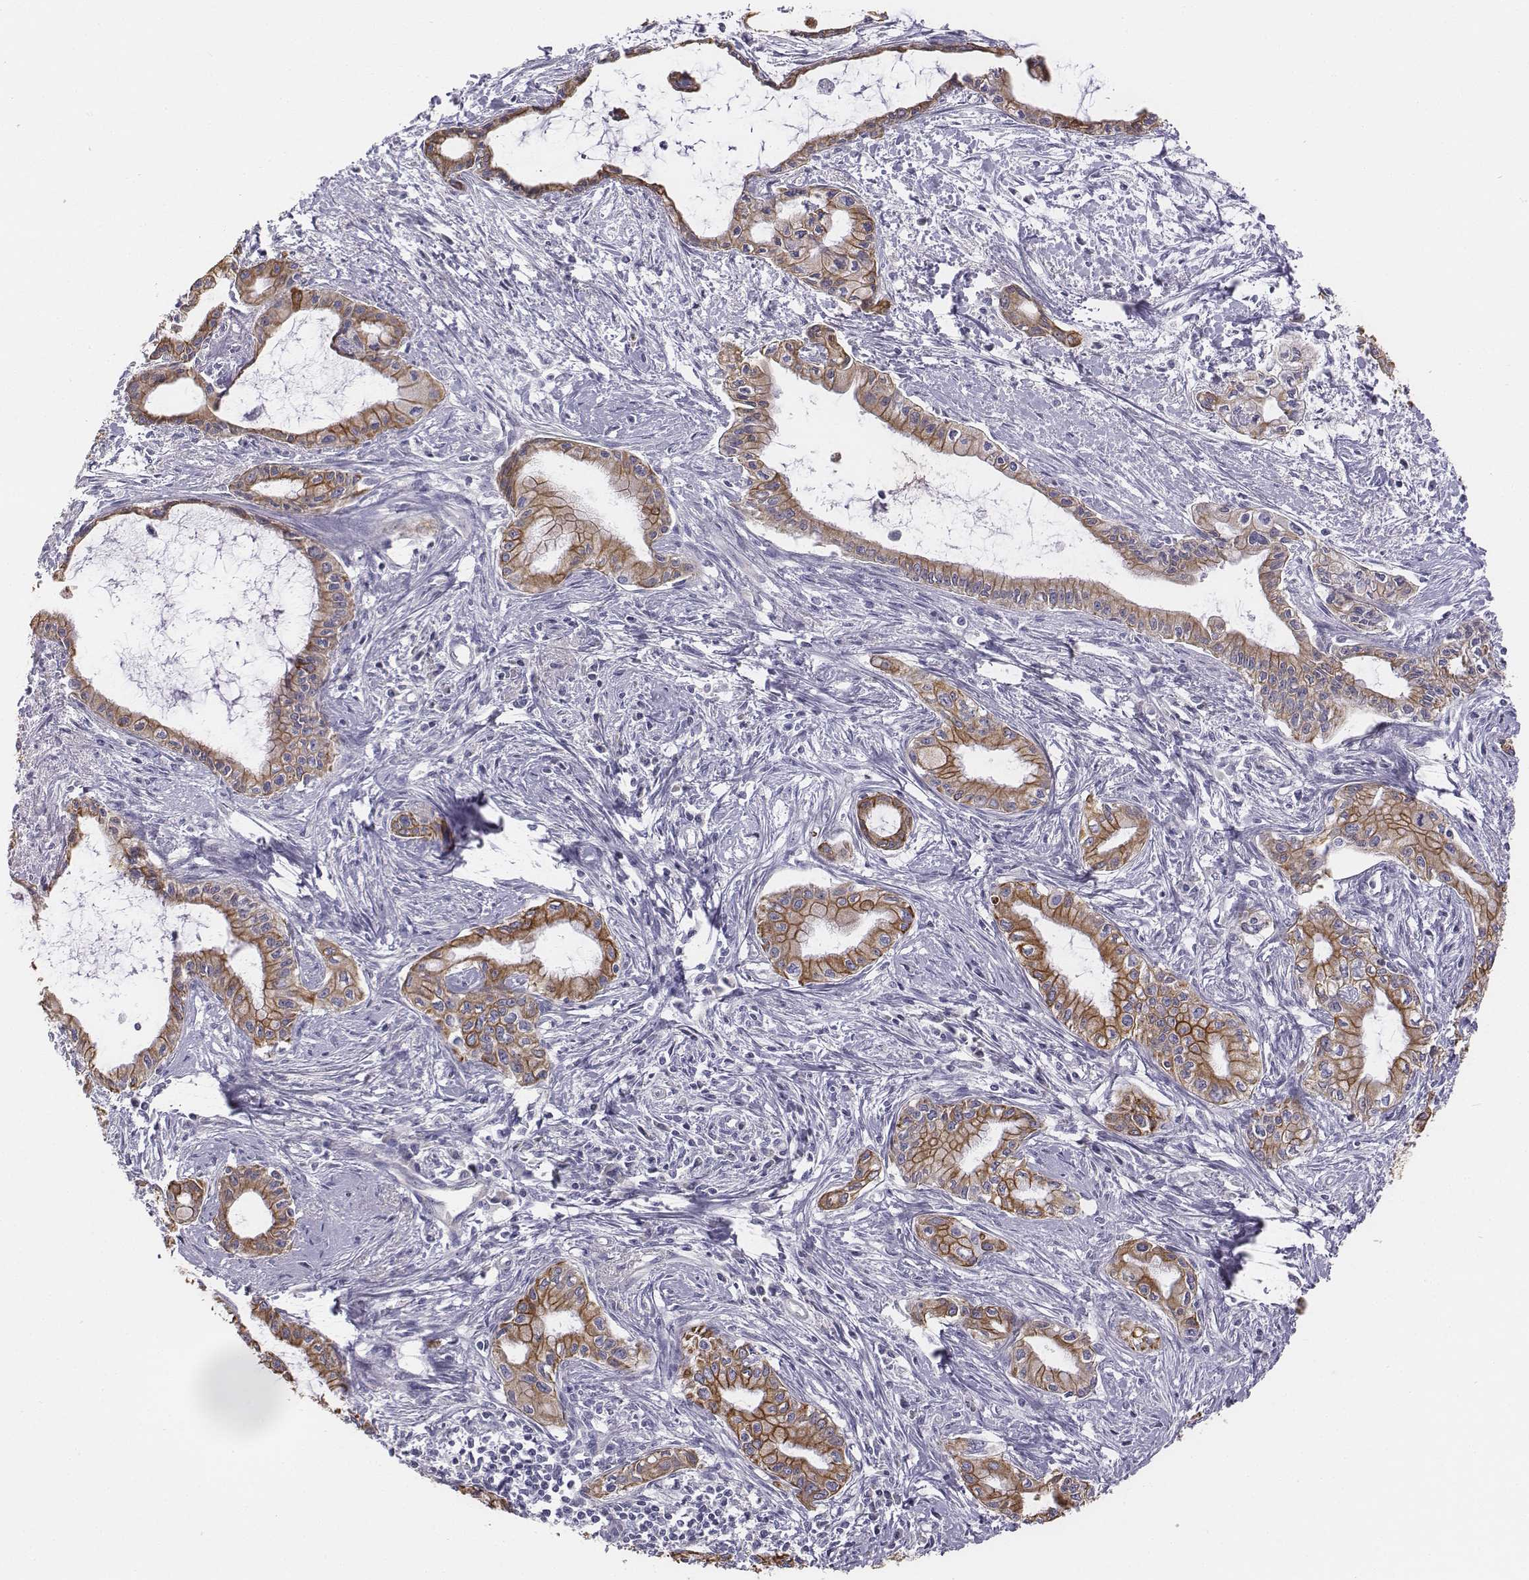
{"staining": {"intensity": "moderate", "quantity": "25%-75%", "location": "cytoplasmic/membranous"}, "tissue": "pancreatic cancer", "cell_type": "Tumor cells", "image_type": "cancer", "snomed": [{"axis": "morphology", "description": "Adenocarcinoma, NOS"}, {"axis": "topography", "description": "Pancreas"}], "caption": "Pancreatic cancer stained with IHC shows moderate cytoplasmic/membranous positivity in approximately 25%-75% of tumor cells. (DAB (3,3'-diaminobenzidine) IHC with brightfield microscopy, high magnification).", "gene": "CHST14", "patient": {"sex": "male", "age": 48}}